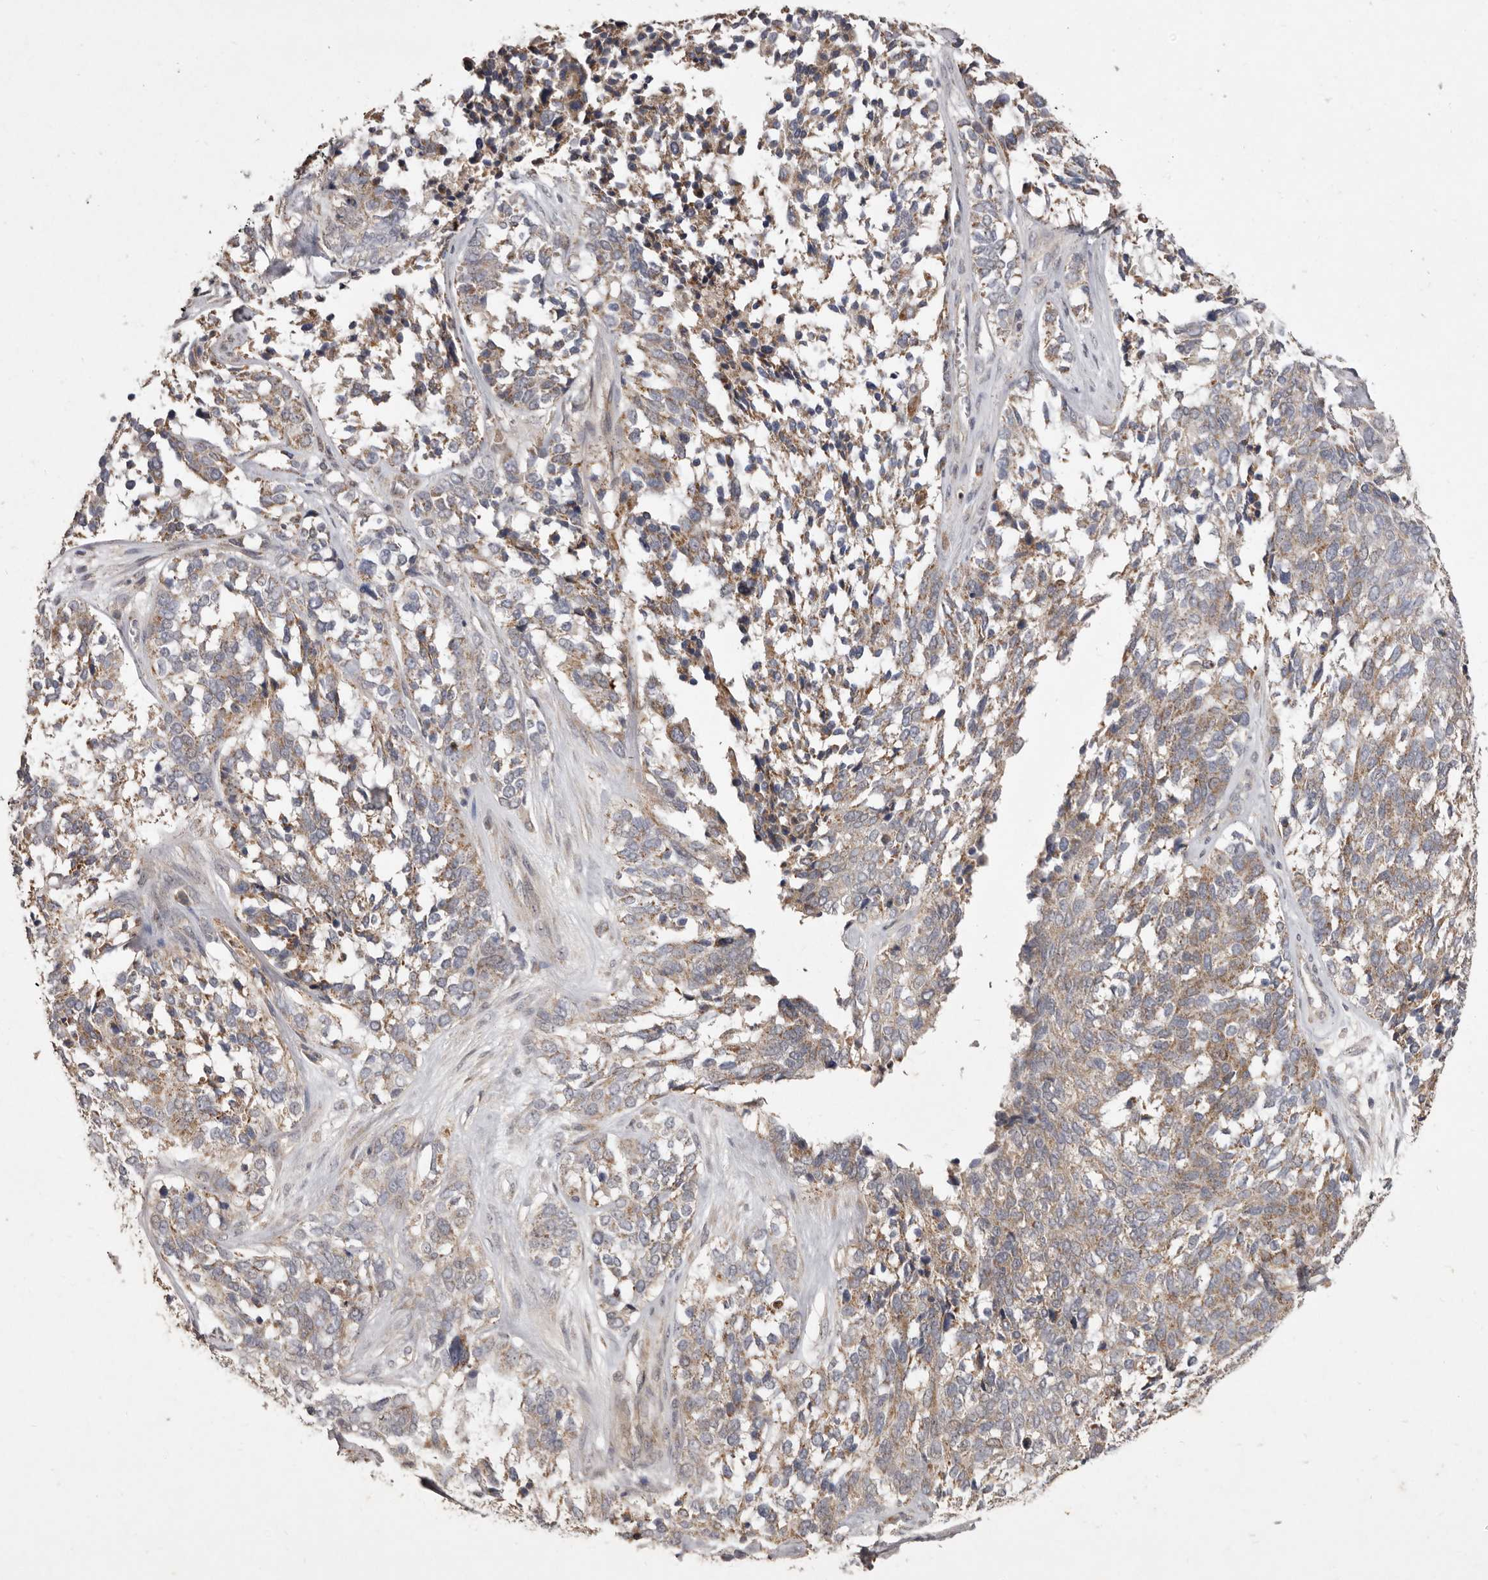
{"staining": {"intensity": "moderate", "quantity": "25%-75%", "location": "cytoplasmic/membranous"}, "tissue": "ovarian cancer", "cell_type": "Tumor cells", "image_type": "cancer", "snomed": [{"axis": "morphology", "description": "Cystadenocarcinoma, serous, NOS"}, {"axis": "topography", "description": "Ovary"}], "caption": "A medium amount of moderate cytoplasmic/membranous staining is seen in about 25%-75% of tumor cells in serous cystadenocarcinoma (ovarian) tissue.", "gene": "FLAD1", "patient": {"sex": "female", "age": 44}}